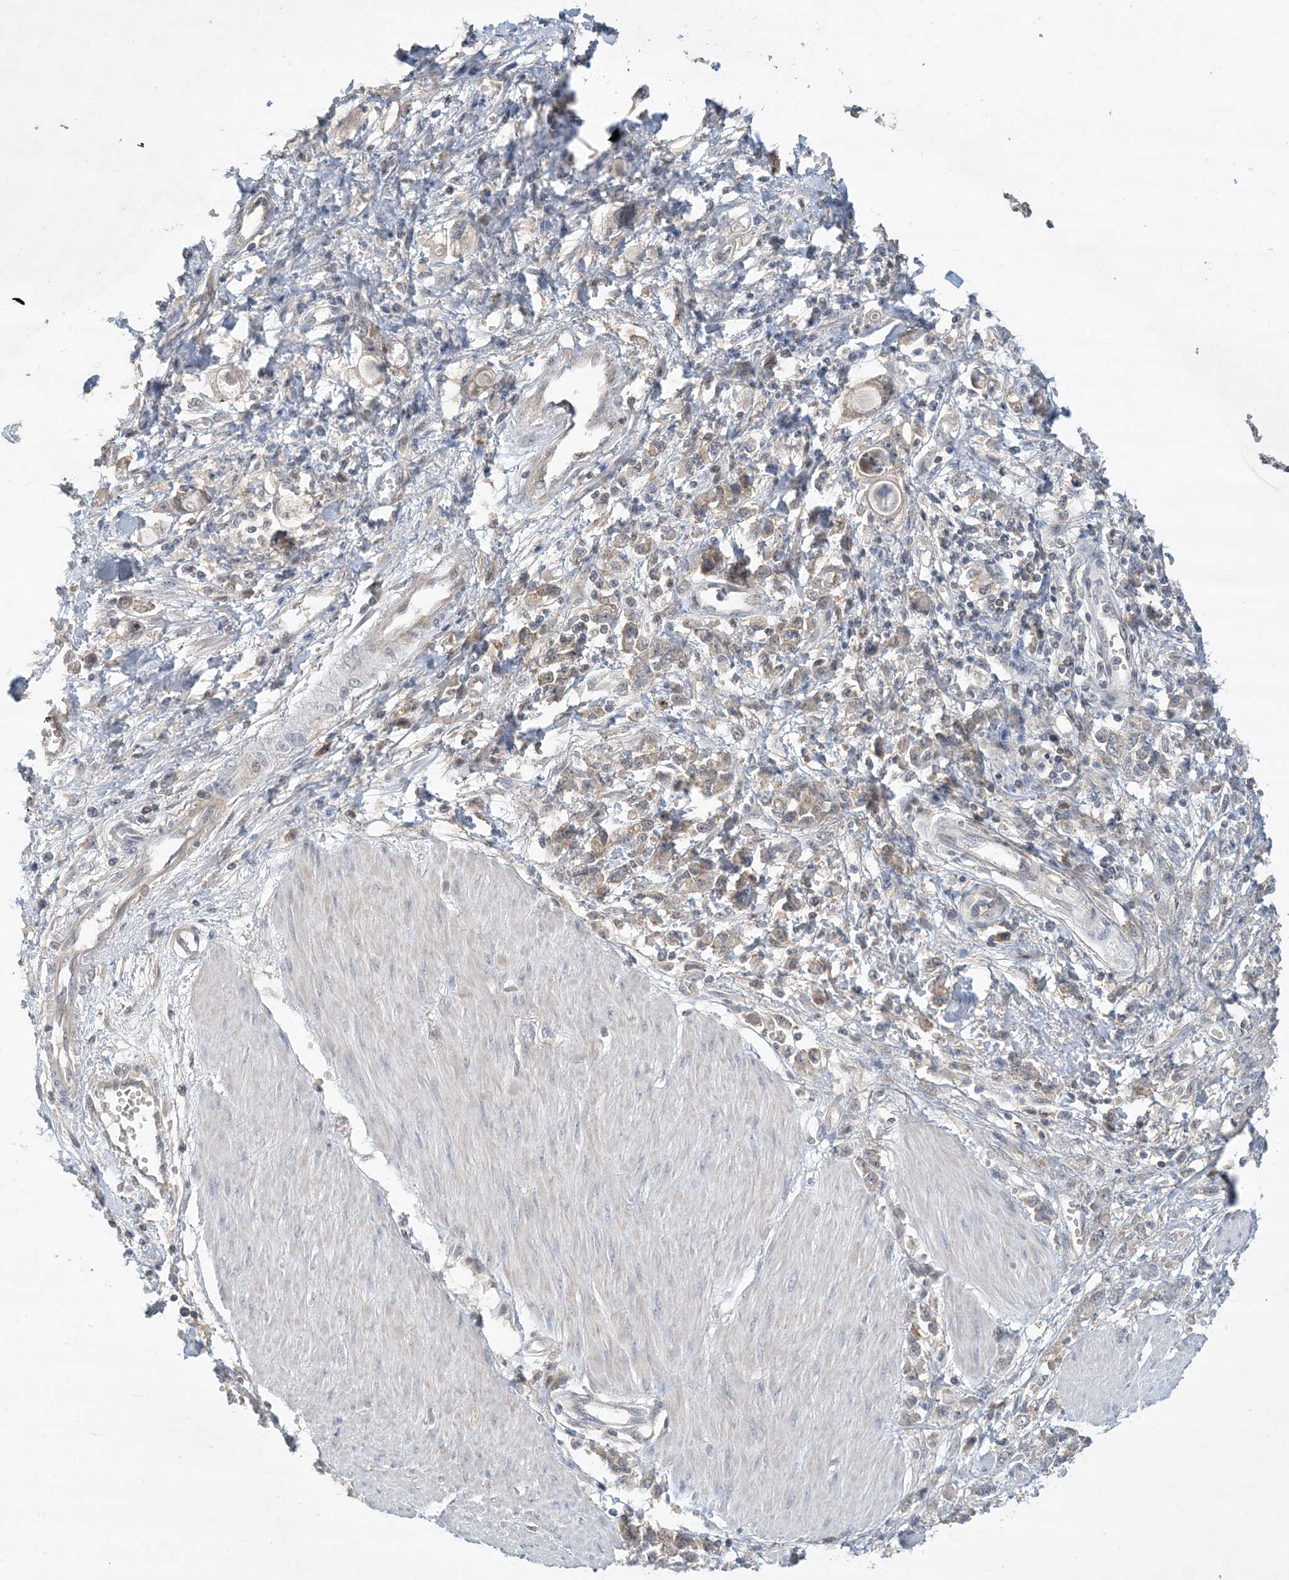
{"staining": {"intensity": "weak", "quantity": "25%-75%", "location": "cytoplasmic/membranous"}, "tissue": "stomach cancer", "cell_type": "Tumor cells", "image_type": "cancer", "snomed": [{"axis": "morphology", "description": "Adenocarcinoma, NOS"}, {"axis": "topography", "description": "Stomach"}], "caption": "Immunohistochemistry (DAB) staining of stomach cancer (adenocarcinoma) exhibits weak cytoplasmic/membranous protein staining in about 25%-75% of tumor cells. Nuclei are stained in blue.", "gene": "UBE2E1", "patient": {"sex": "female", "age": 76}}